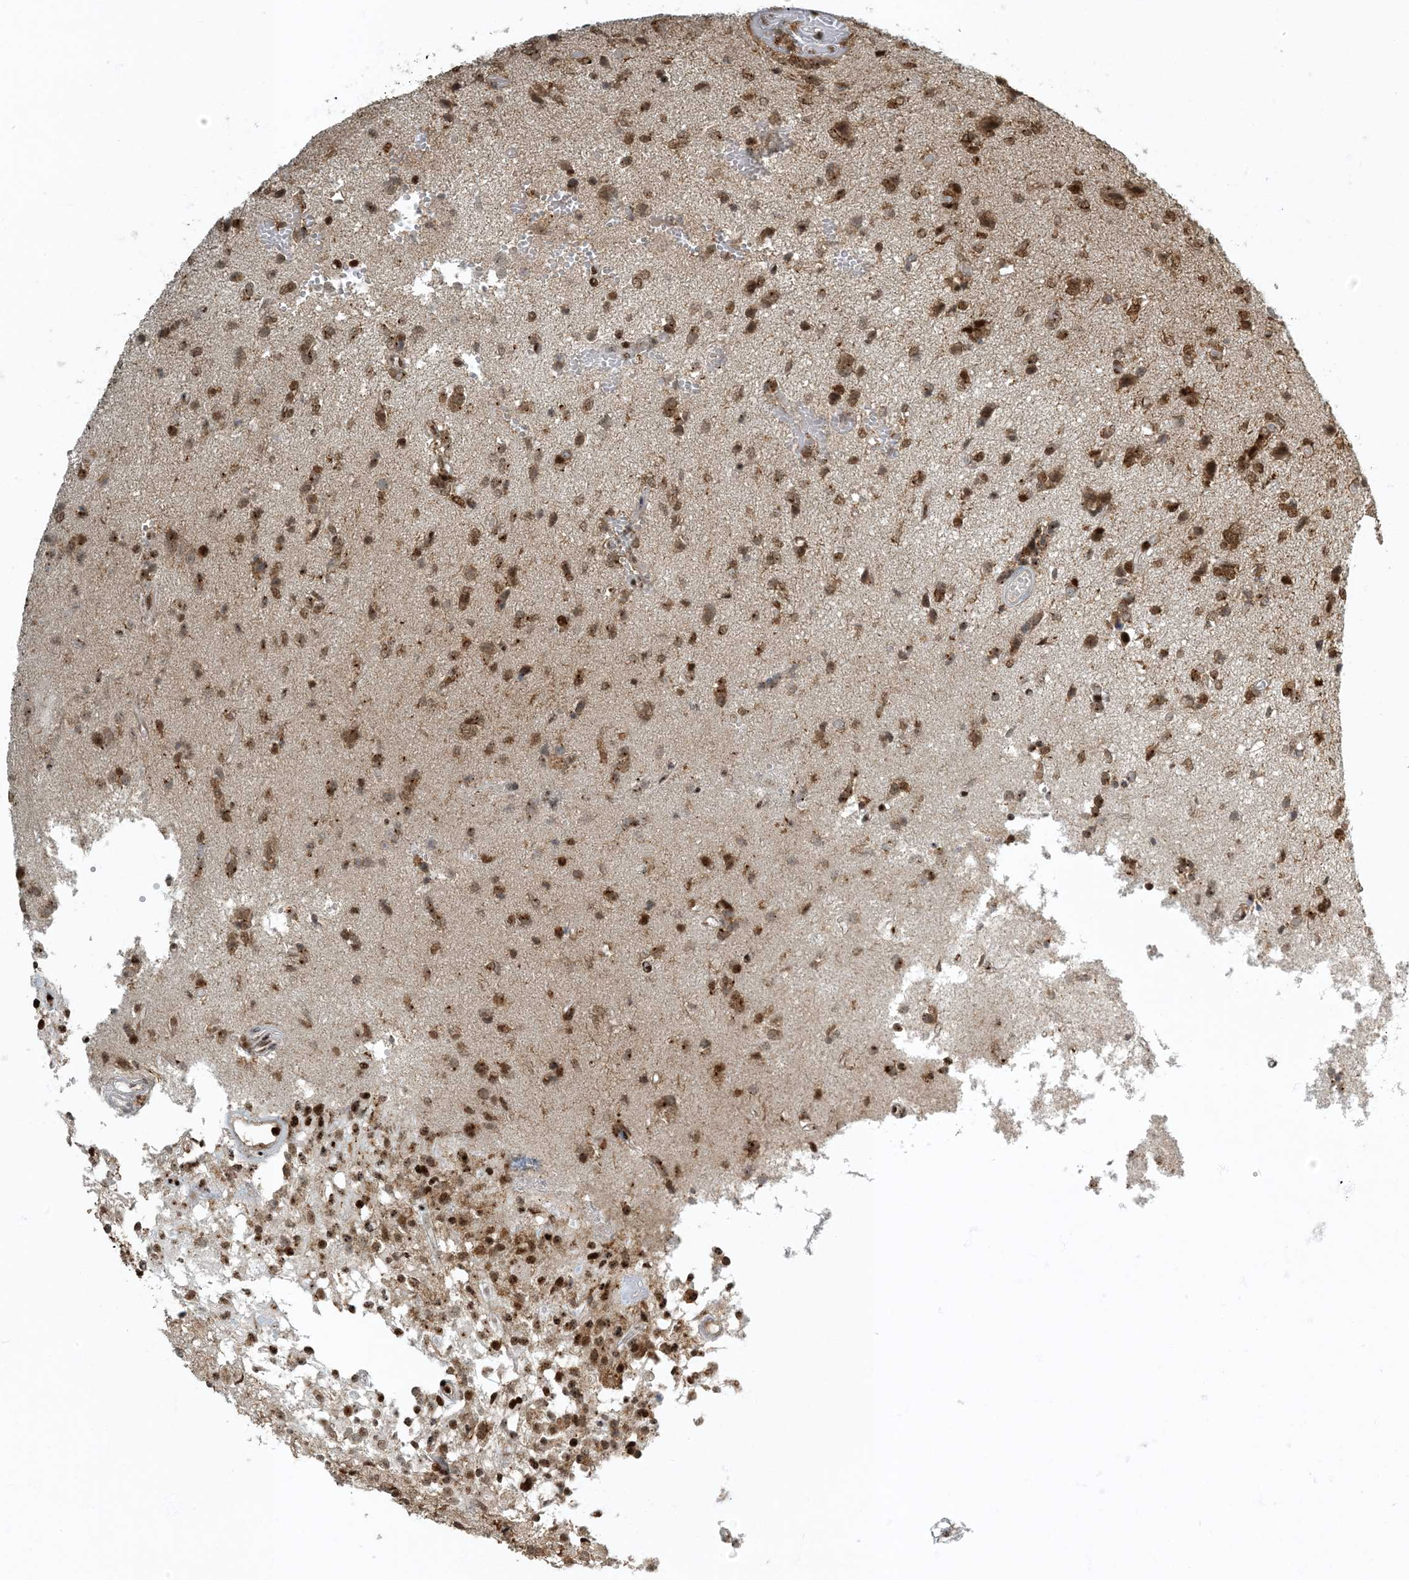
{"staining": {"intensity": "moderate", "quantity": ">75%", "location": "cytoplasmic/membranous,nuclear"}, "tissue": "glioma", "cell_type": "Tumor cells", "image_type": "cancer", "snomed": [{"axis": "morphology", "description": "Glioma, malignant, High grade"}, {"axis": "topography", "description": "Brain"}], "caption": "Protein positivity by immunohistochemistry (IHC) demonstrates moderate cytoplasmic/membranous and nuclear positivity in approximately >75% of tumor cells in high-grade glioma (malignant).", "gene": "MBD1", "patient": {"sex": "female", "age": 59}}